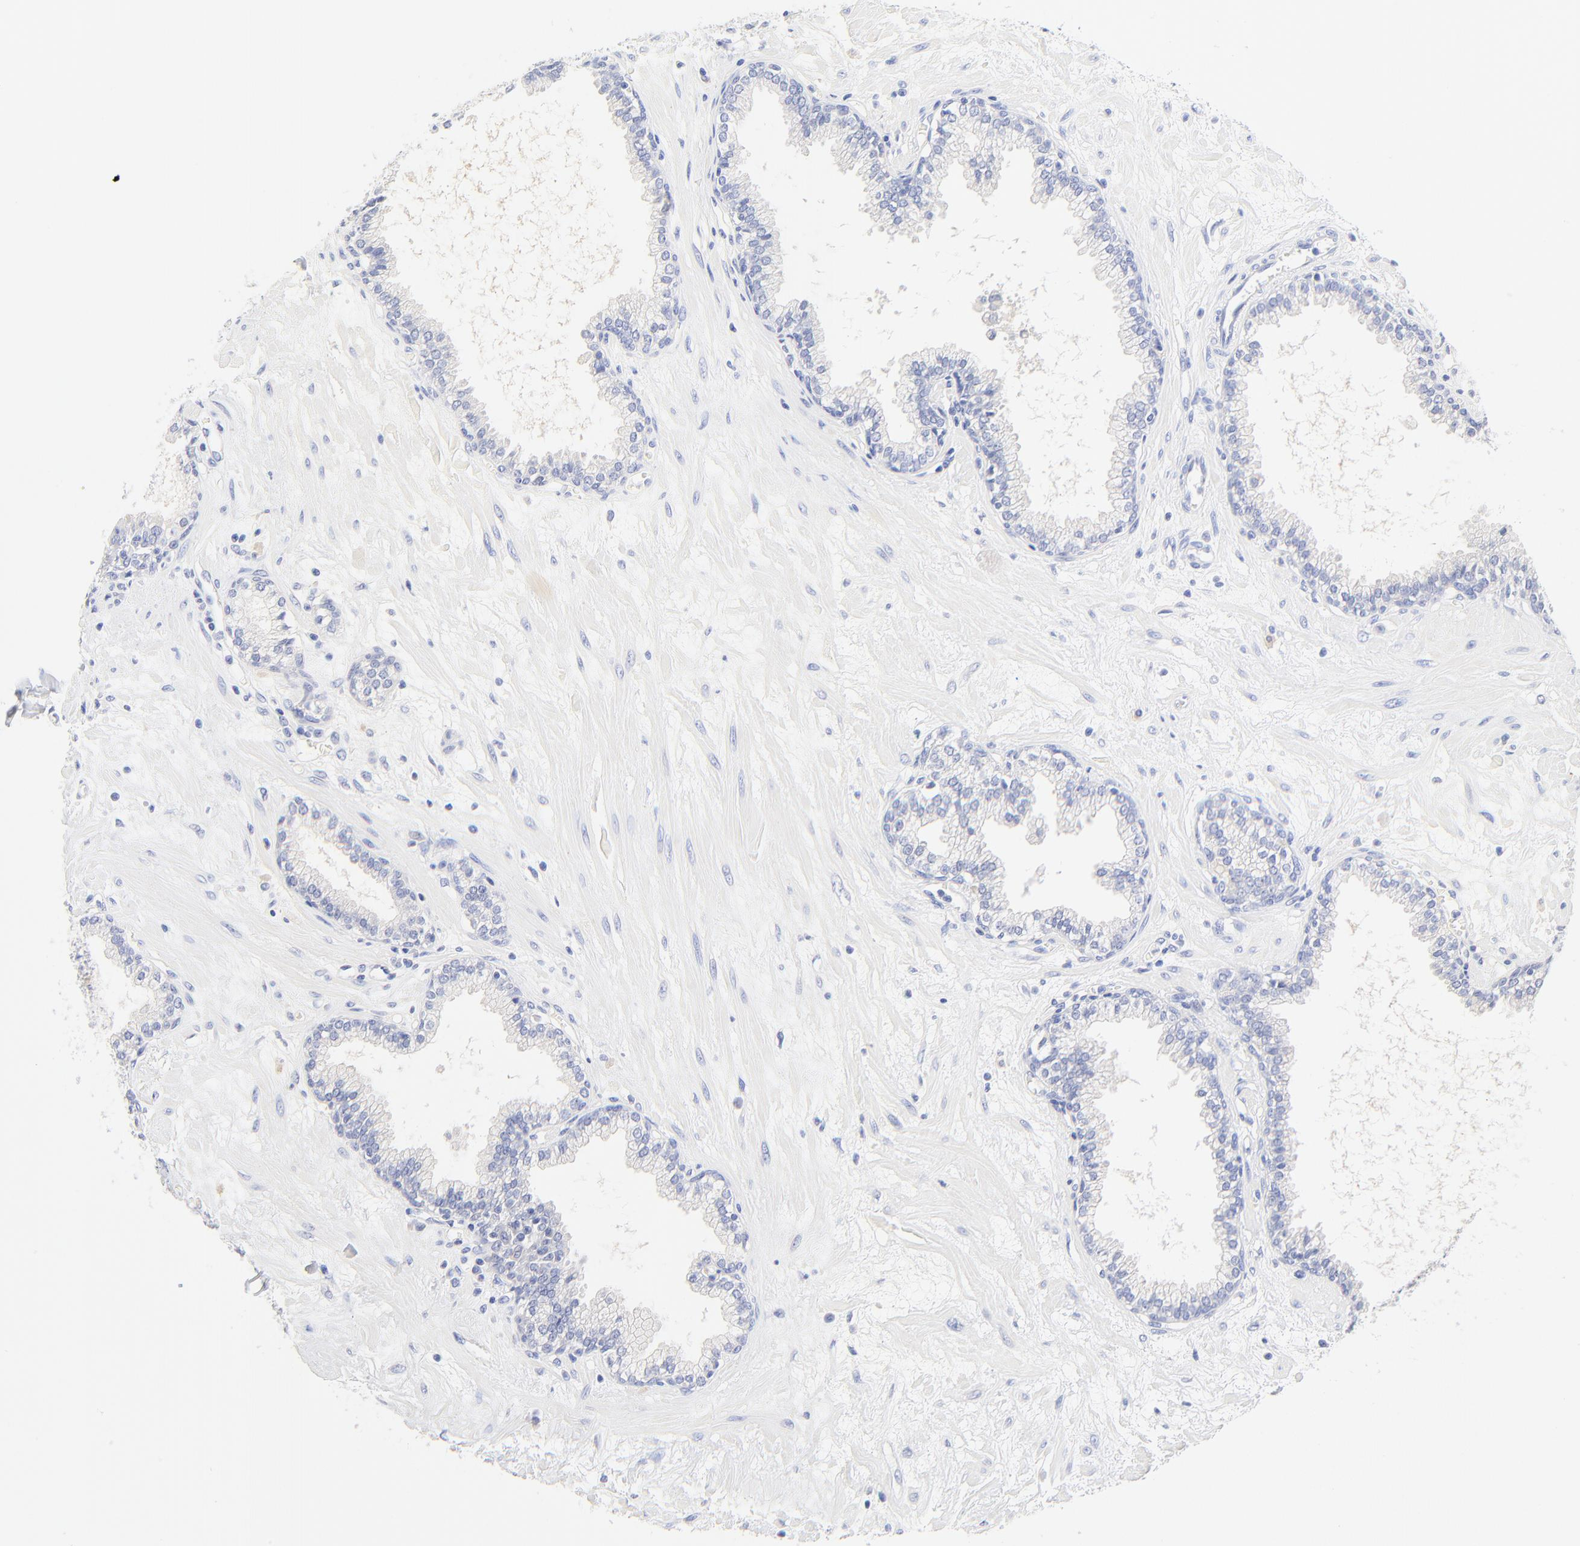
{"staining": {"intensity": "negative", "quantity": "none", "location": "none"}, "tissue": "prostate", "cell_type": "Glandular cells", "image_type": "normal", "snomed": [{"axis": "morphology", "description": "Normal tissue, NOS"}, {"axis": "topography", "description": "Prostate"}], "caption": "Immunohistochemistry histopathology image of normal prostate: prostate stained with DAB demonstrates no significant protein staining in glandular cells.", "gene": "SULT4A1", "patient": {"sex": "male", "age": 64}}